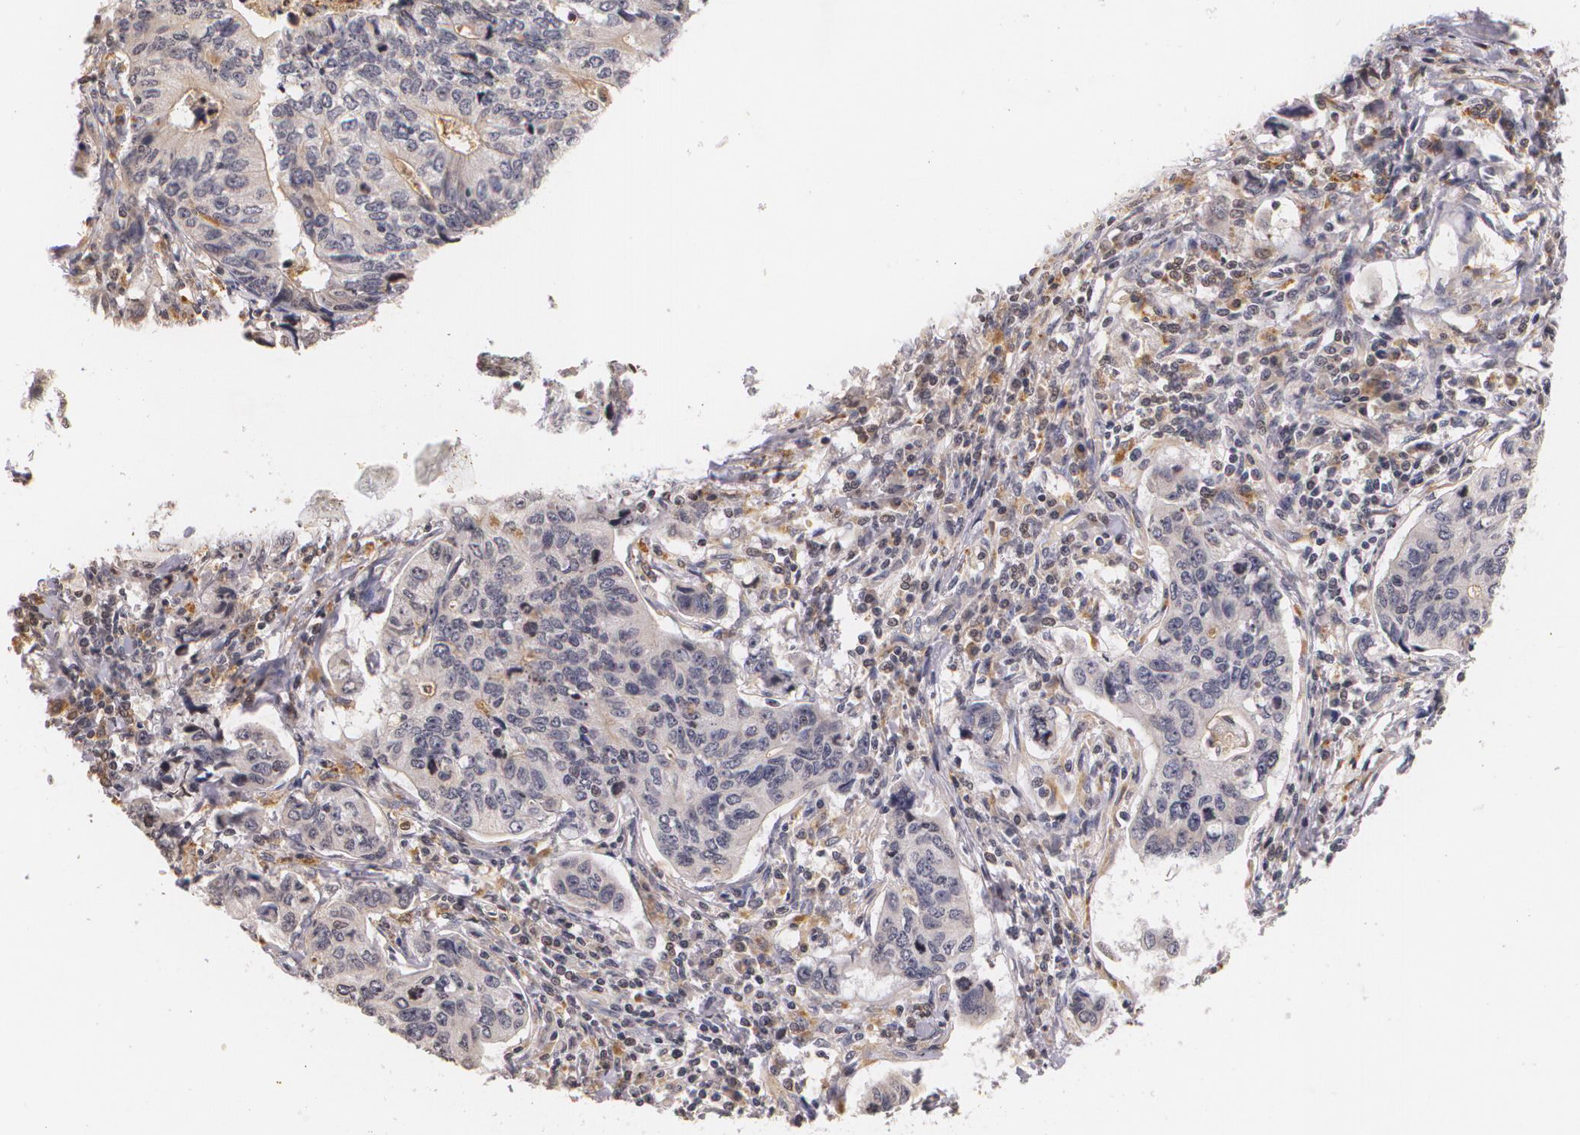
{"staining": {"intensity": "weak", "quantity": "<25%", "location": "cytoplasmic/membranous"}, "tissue": "stomach cancer", "cell_type": "Tumor cells", "image_type": "cancer", "snomed": [{"axis": "morphology", "description": "Adenocarcinoma, NOS"}, {"axis": "topography", "description": "Esophagus"}, {"axis": "topography", "description": "Stomach"}], "caption": "This image is of stomach cancer stained with immunohistochemistry to label a protein in brown with the nuclei are counter-stained blue. There is no staining in tumor cells.", "gene": "VAV3", "patient": {"sex": "male", "age": 74}}